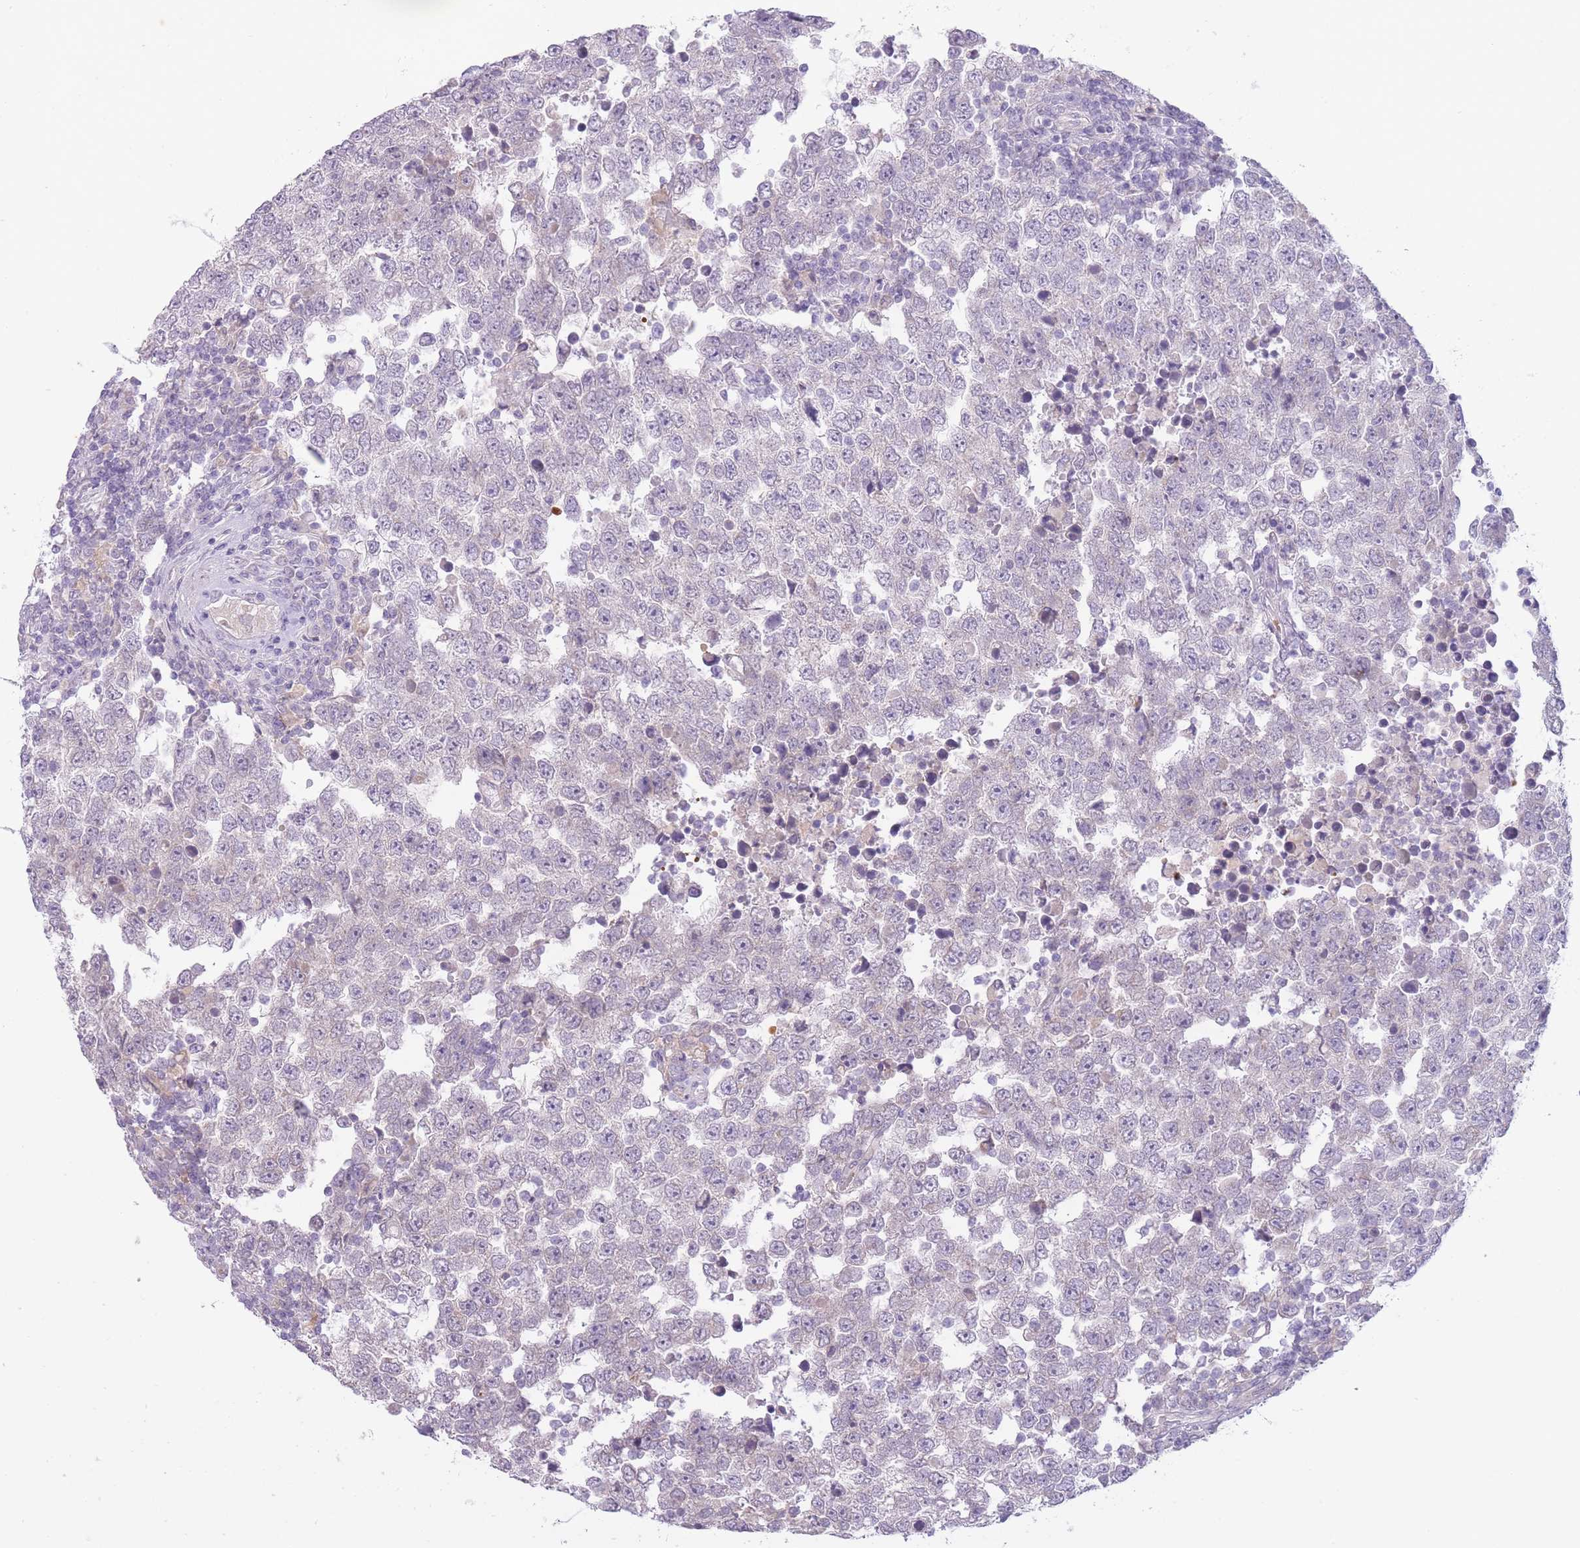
{"staining": {"intensity": "negative", "quantity": "none", "location": "none"}, "tissue": "testis cancer", "cell_type": "Tumor cells", "image_type": "cancer", "snomed": [{"axis": "morphology", "description": "Seminoma, NOS"}, {"axis": "morphology", "description": "Carcinoma, Embryonal, NOS"}, {"axis": "topography", "description": "Testis"}], "caption": "This is a photomicrograph of immunohistochemistry staining of seminoma (testis), which shows no expression in tumor cells.", "gene": "ARPIN", "patient": {"sex": "male", "age": 28}}